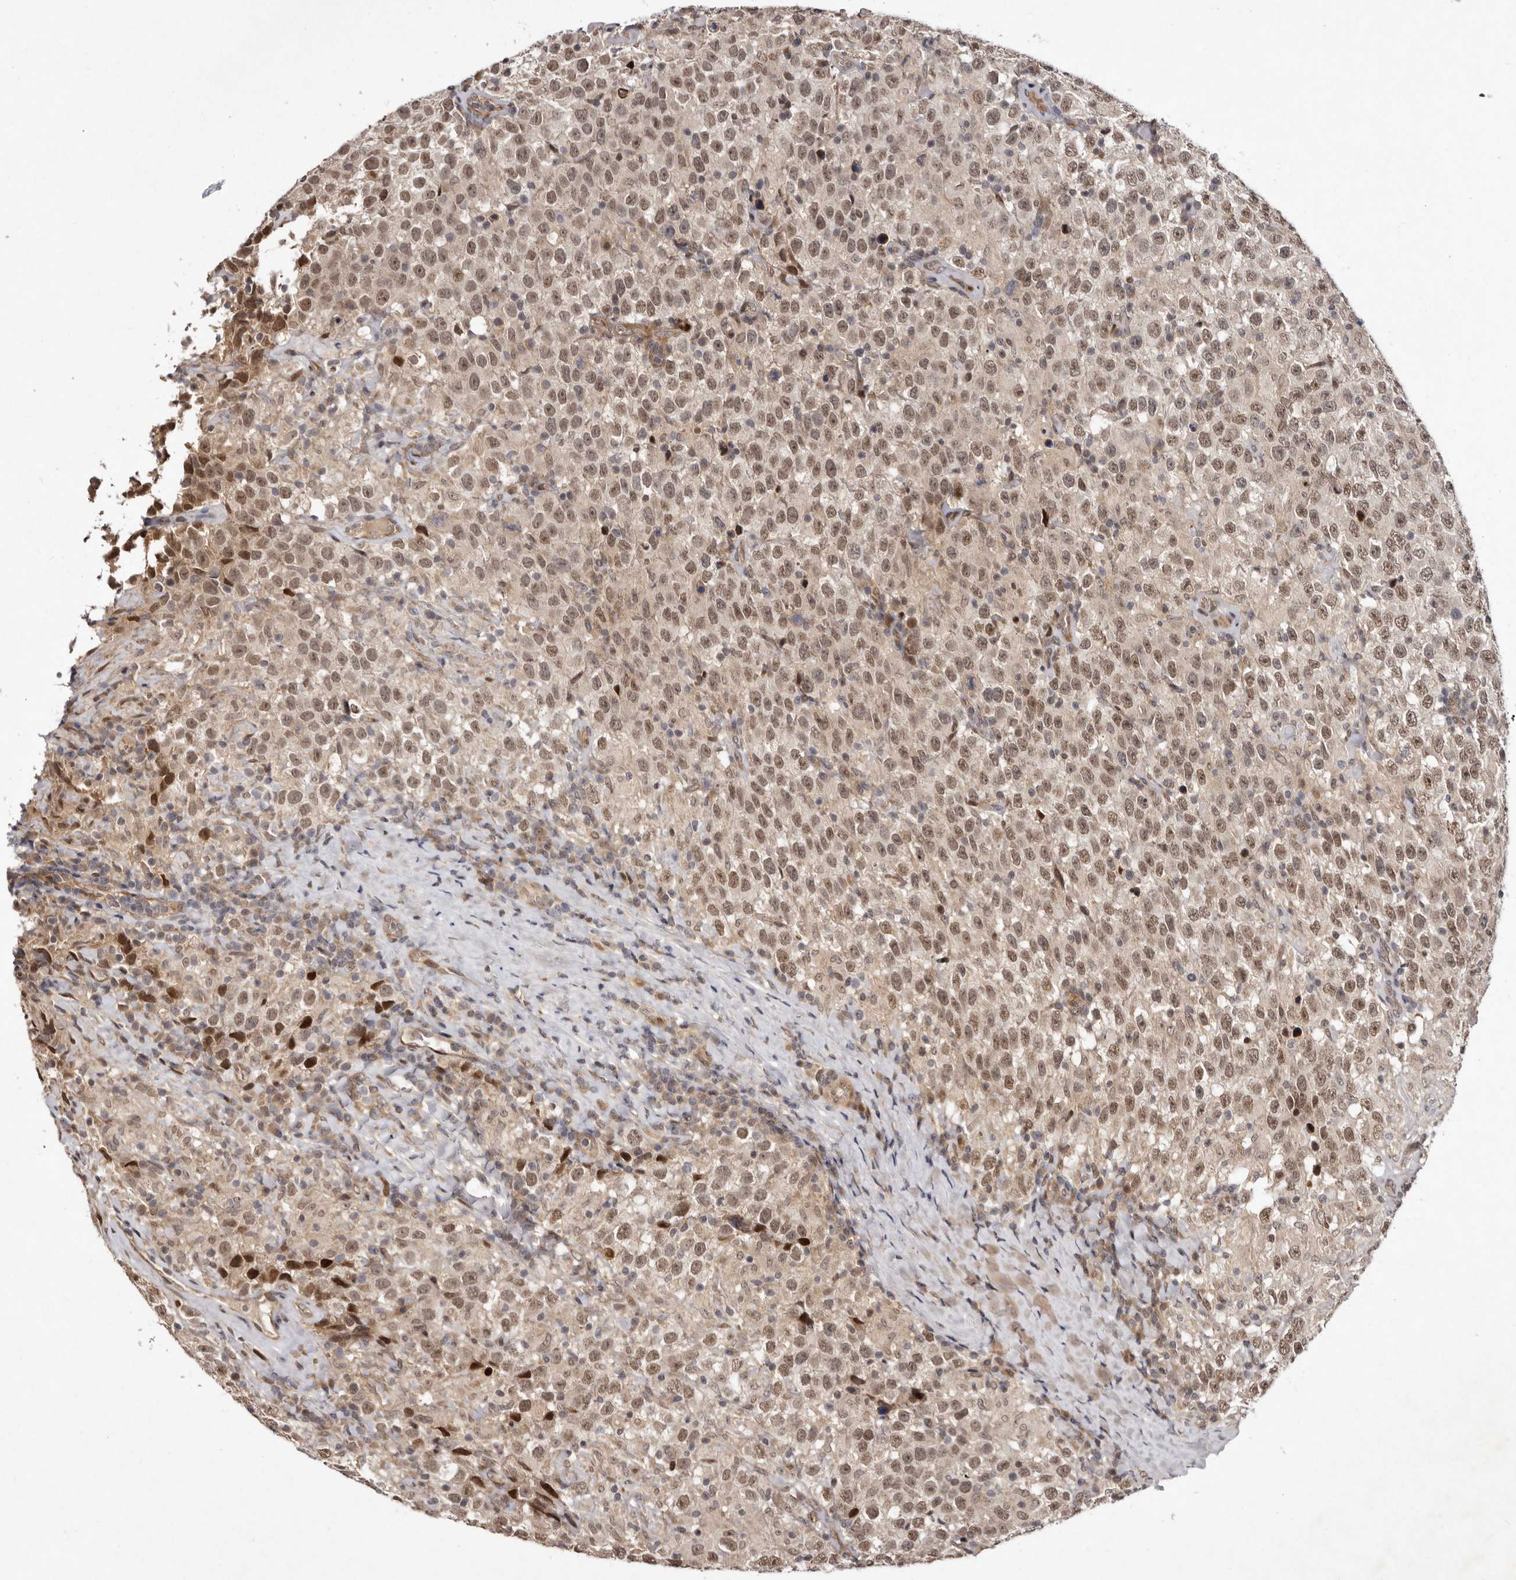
{"staining": {"intensity": "moderate", "quantity": ">75%", "location": "cytoplasmic/membranous,nuclear"}, "tissue": "testis cancer", "cell_type": "Tumor cells", "image_type": "cancer", "snomed": [{"axis": "morphology", "description": "Seminoma, NOS"}, {"axis": "topography", "description": "Testis"}], "caption": "This is a photomicrograph of immunohistochemistry staining of testis cancer, which shows moderate expression in the cytoplasmic/membranous and nuclear of tumor cells.", "gene": "ABL1", "patient": {"sex": "male", "age": 41}}